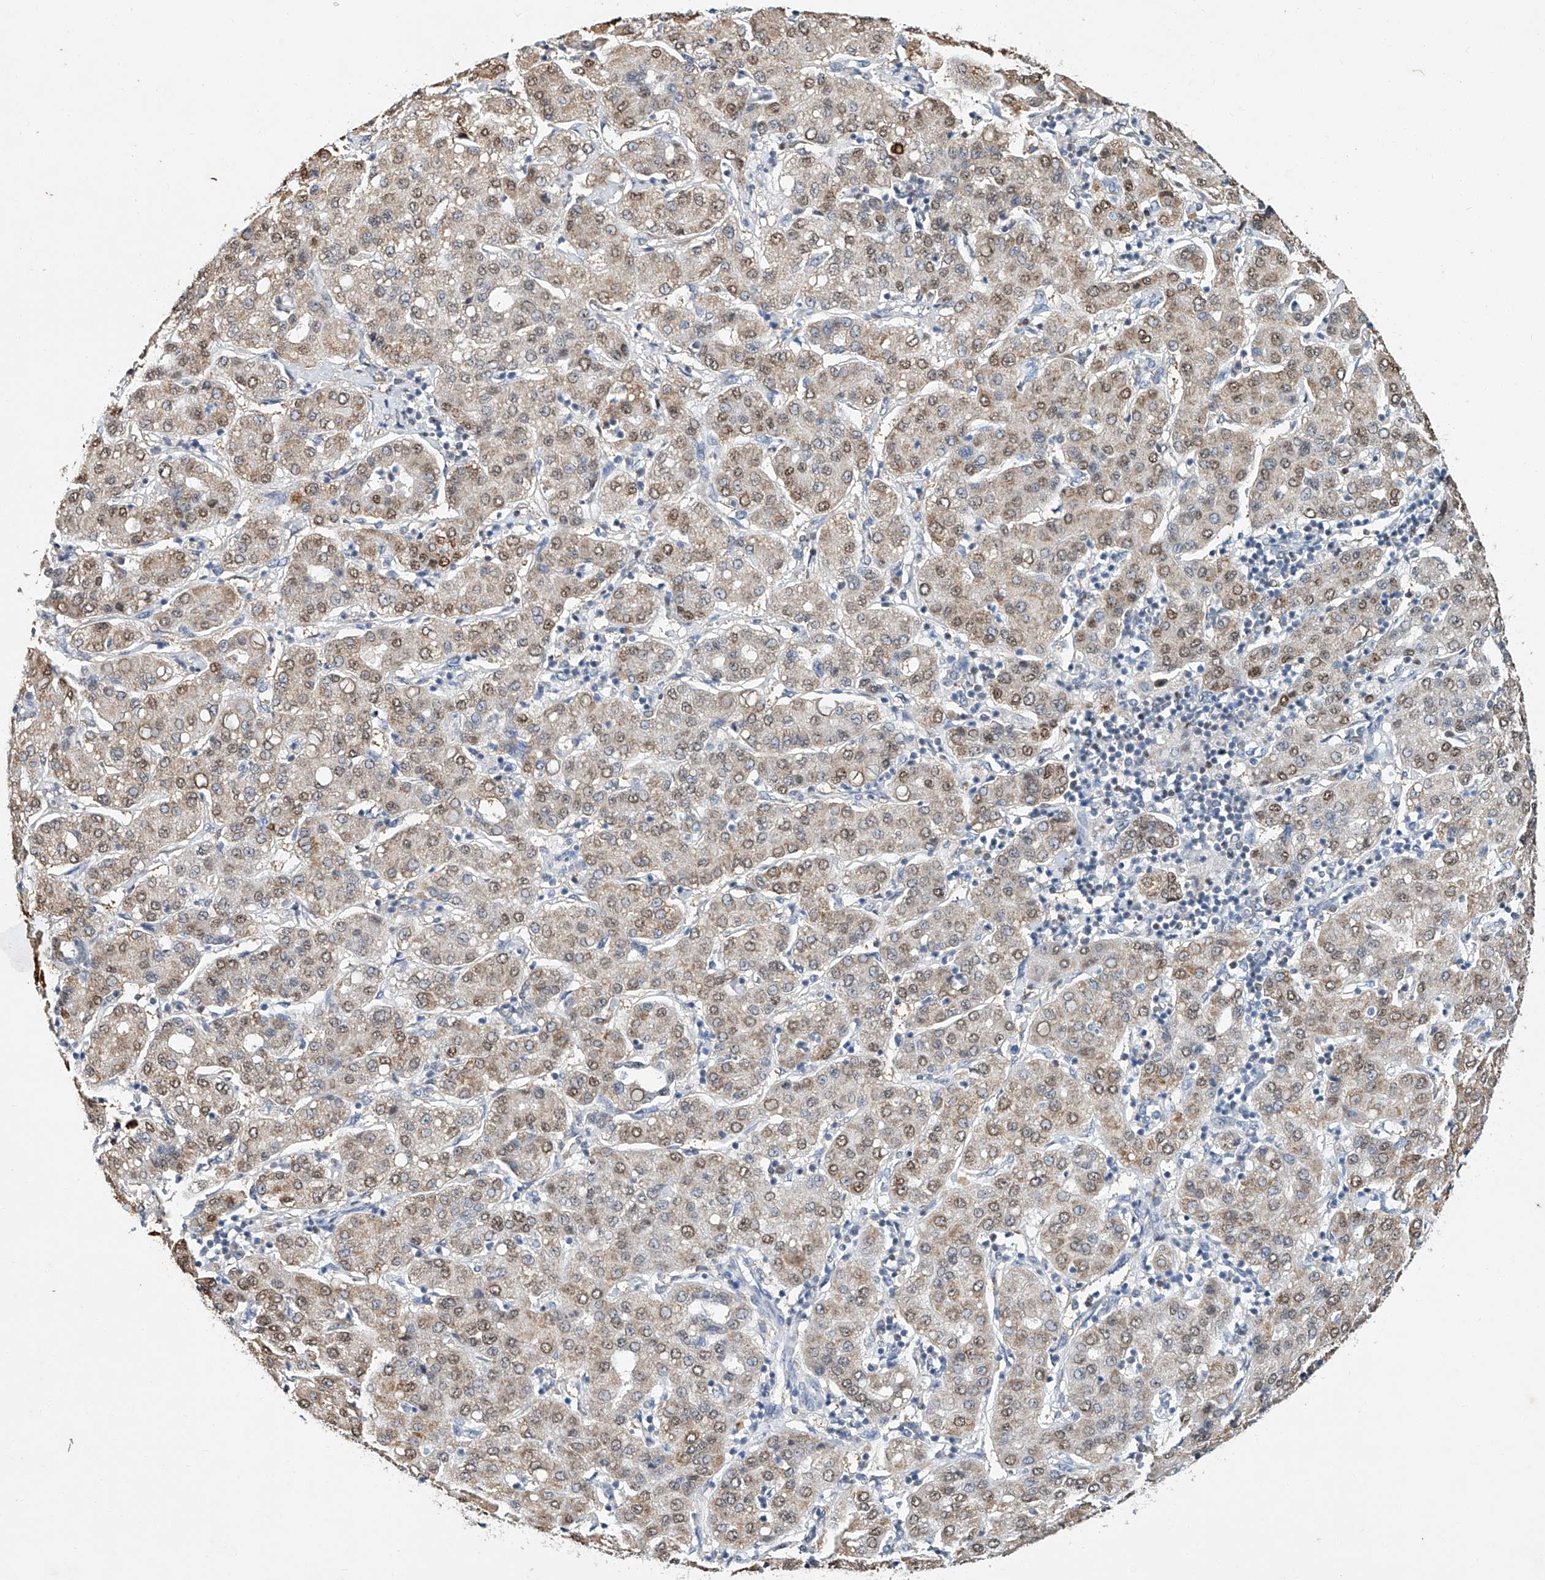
{"staining": {"intensity": "weak", "quantity": "25%-75%", "location": "cytoplasmic/membranous,nuclear"}, "tissue": "liver cancer", "cell_type": "Tumor cells", "image_type": "cancer", "snomed": [{"axis": "morphology", "description": "Carcinoma, Hepatocellular, NOS"}, {"axis": "topography", "description": "Liver"}], "caption": "Immunohistochemical staining of human liver cancer (hepatocellular carcinoma) reveals low levels of weak cytoplasmic/membranous and nuclear positivity in approximately 25%-75% of tumor cells. Immunohistochemistry (ihc) stains the protein in brown and the nuclei are stained blue.", "gene": "CTDP1", "patient": {"sex": "male", "age": 65}}